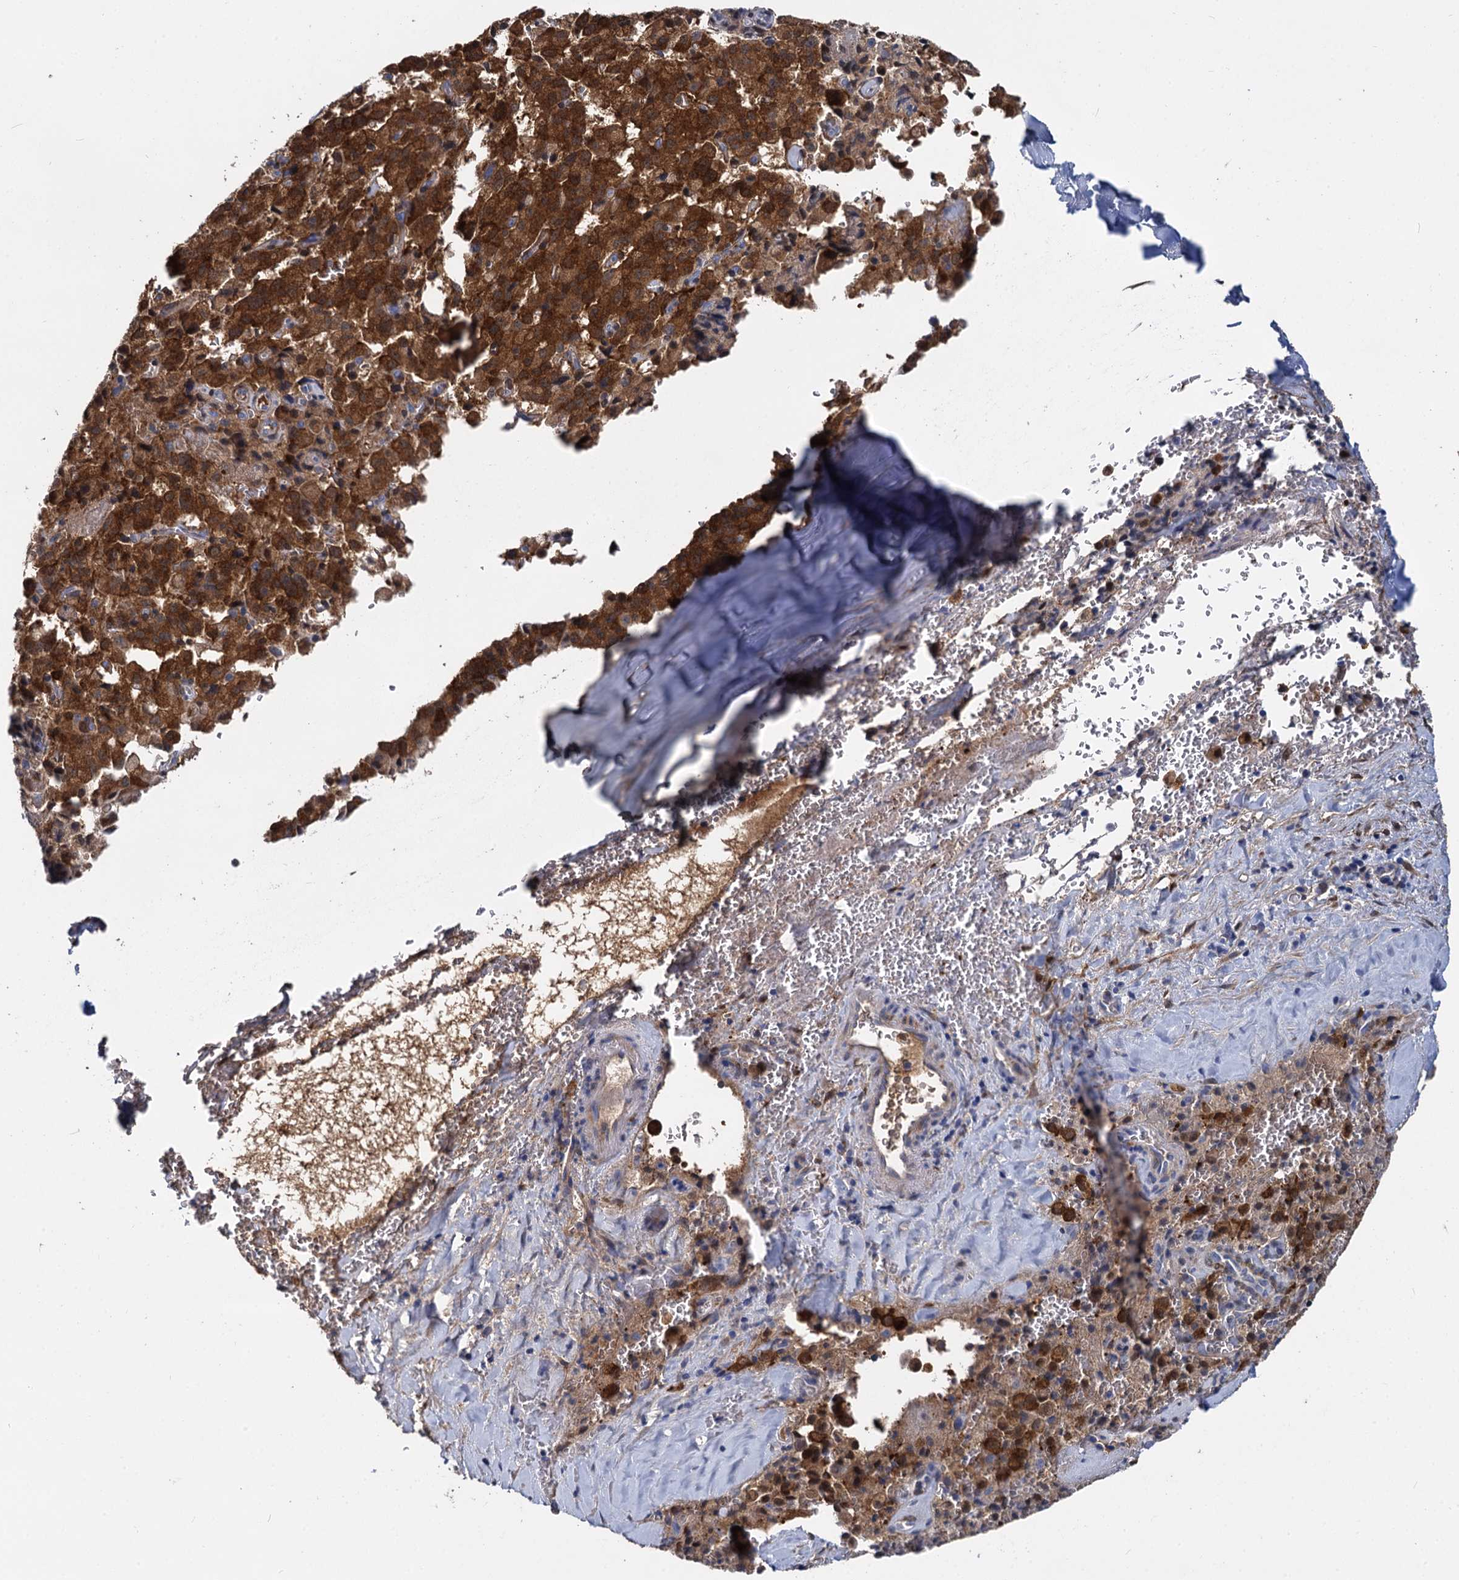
{"staining": {"intensity": "strong", "quantity": ">75%", "location": "cytoplasmic/membranous,nuclear"}, "tissue": "pancreatic cancer", "cell_type": "Tumor cells", "image_type": "cancer", "snomed": [{"axis": "morphology", "description": "Adenocarcinoma, NOS"}, {"axis": "topography", "description": "Pancreas"}], "caption": "The micrograph shows staining of pancreatic cancer, revealing strong cytoplasmic/membranous and nuclear protein positivity (brown color) within tumor cells.", "gene": "GSTM3", "patient": {"sex": "male", "age": 65}}